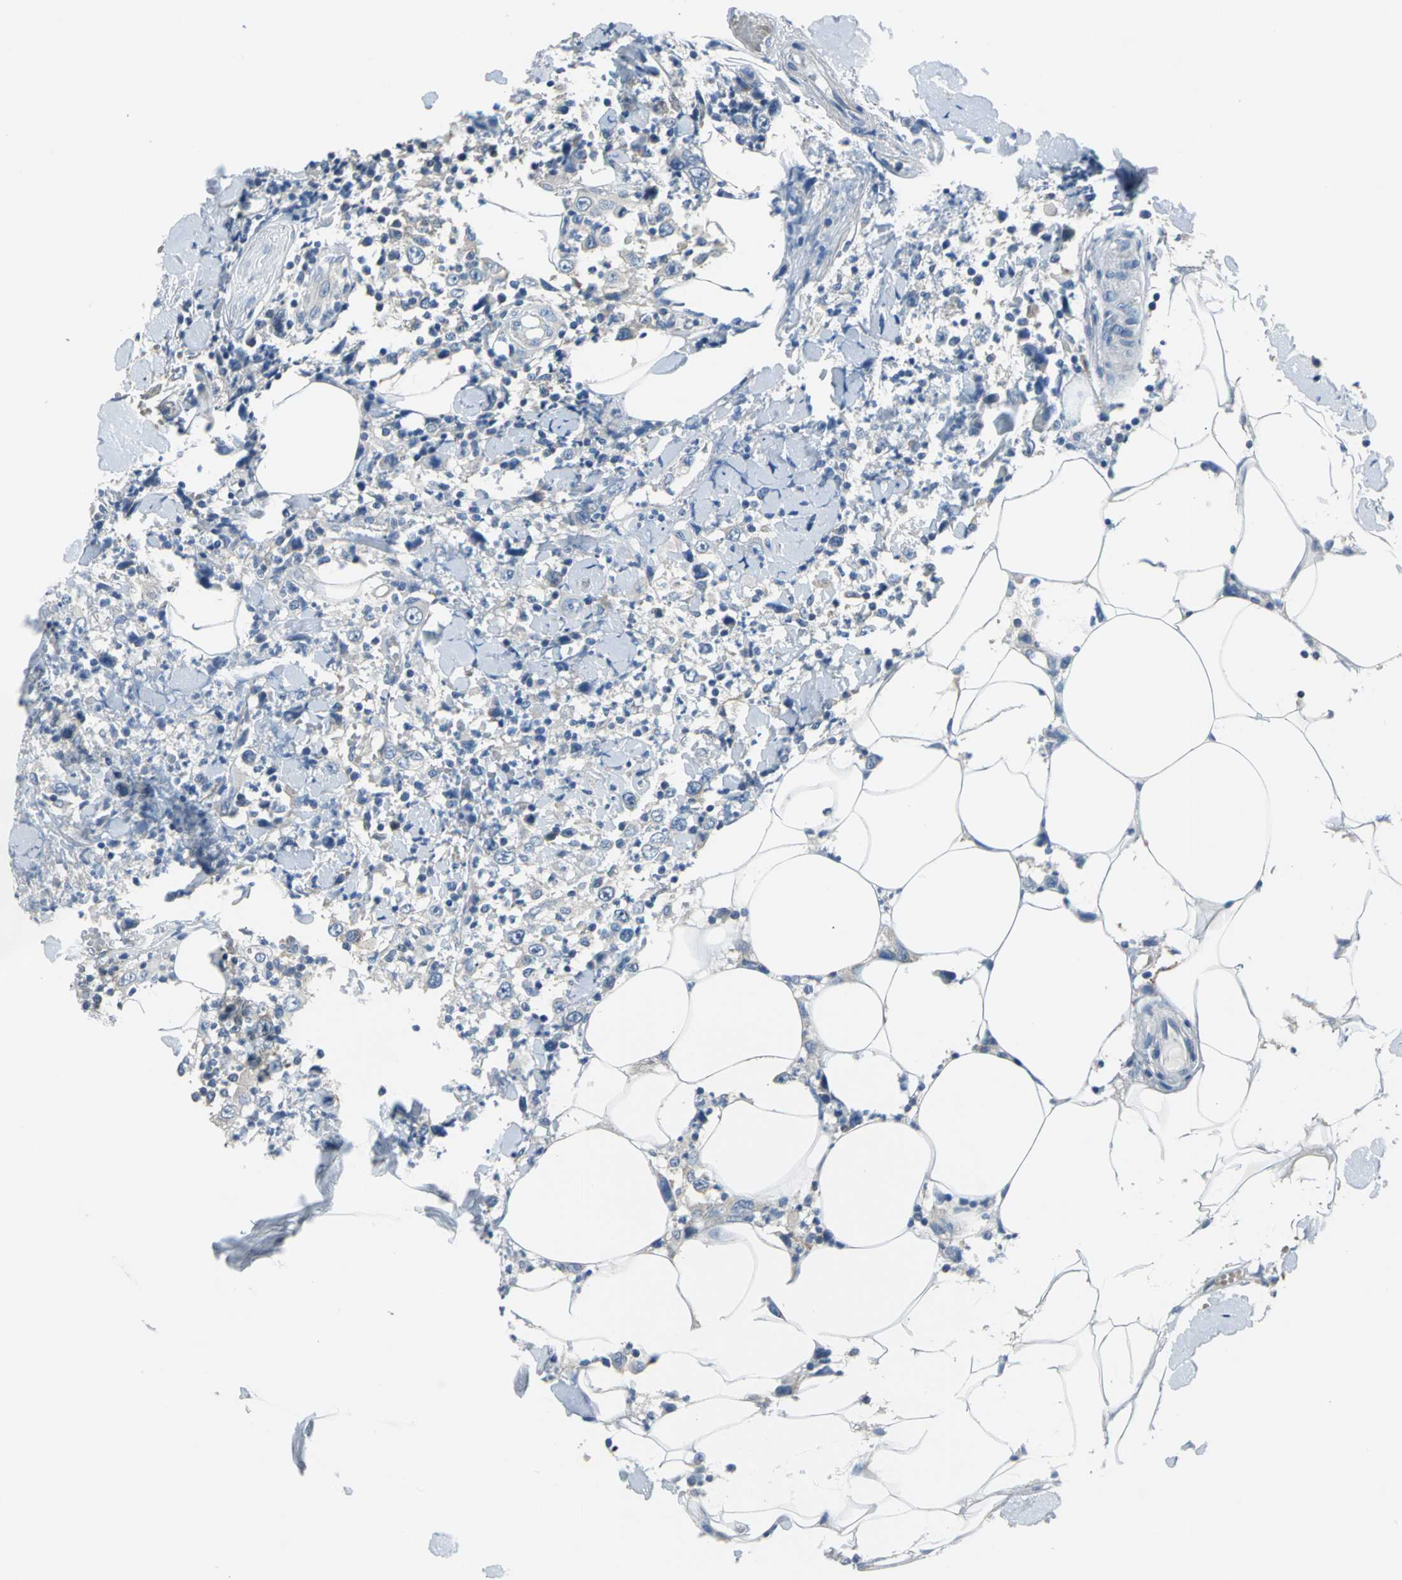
{"staining": {"intensity": "negative", "quantity": "none", "location": "none"}, "tissue": "thyroid cancer", "cell_type": "Tumor cells", "image_type": "cancer", "snomed": [{"axis": "morphology", "description": "Carcinoma, NOS"}, {"axis": "topography", "description": "Thyroid gland"}], "caption": "There is no significant positivity in tumor cells of carcinoma (thyroid).", "gene": "ZNF415", "patient": {"sex": "female", "age": 77}}